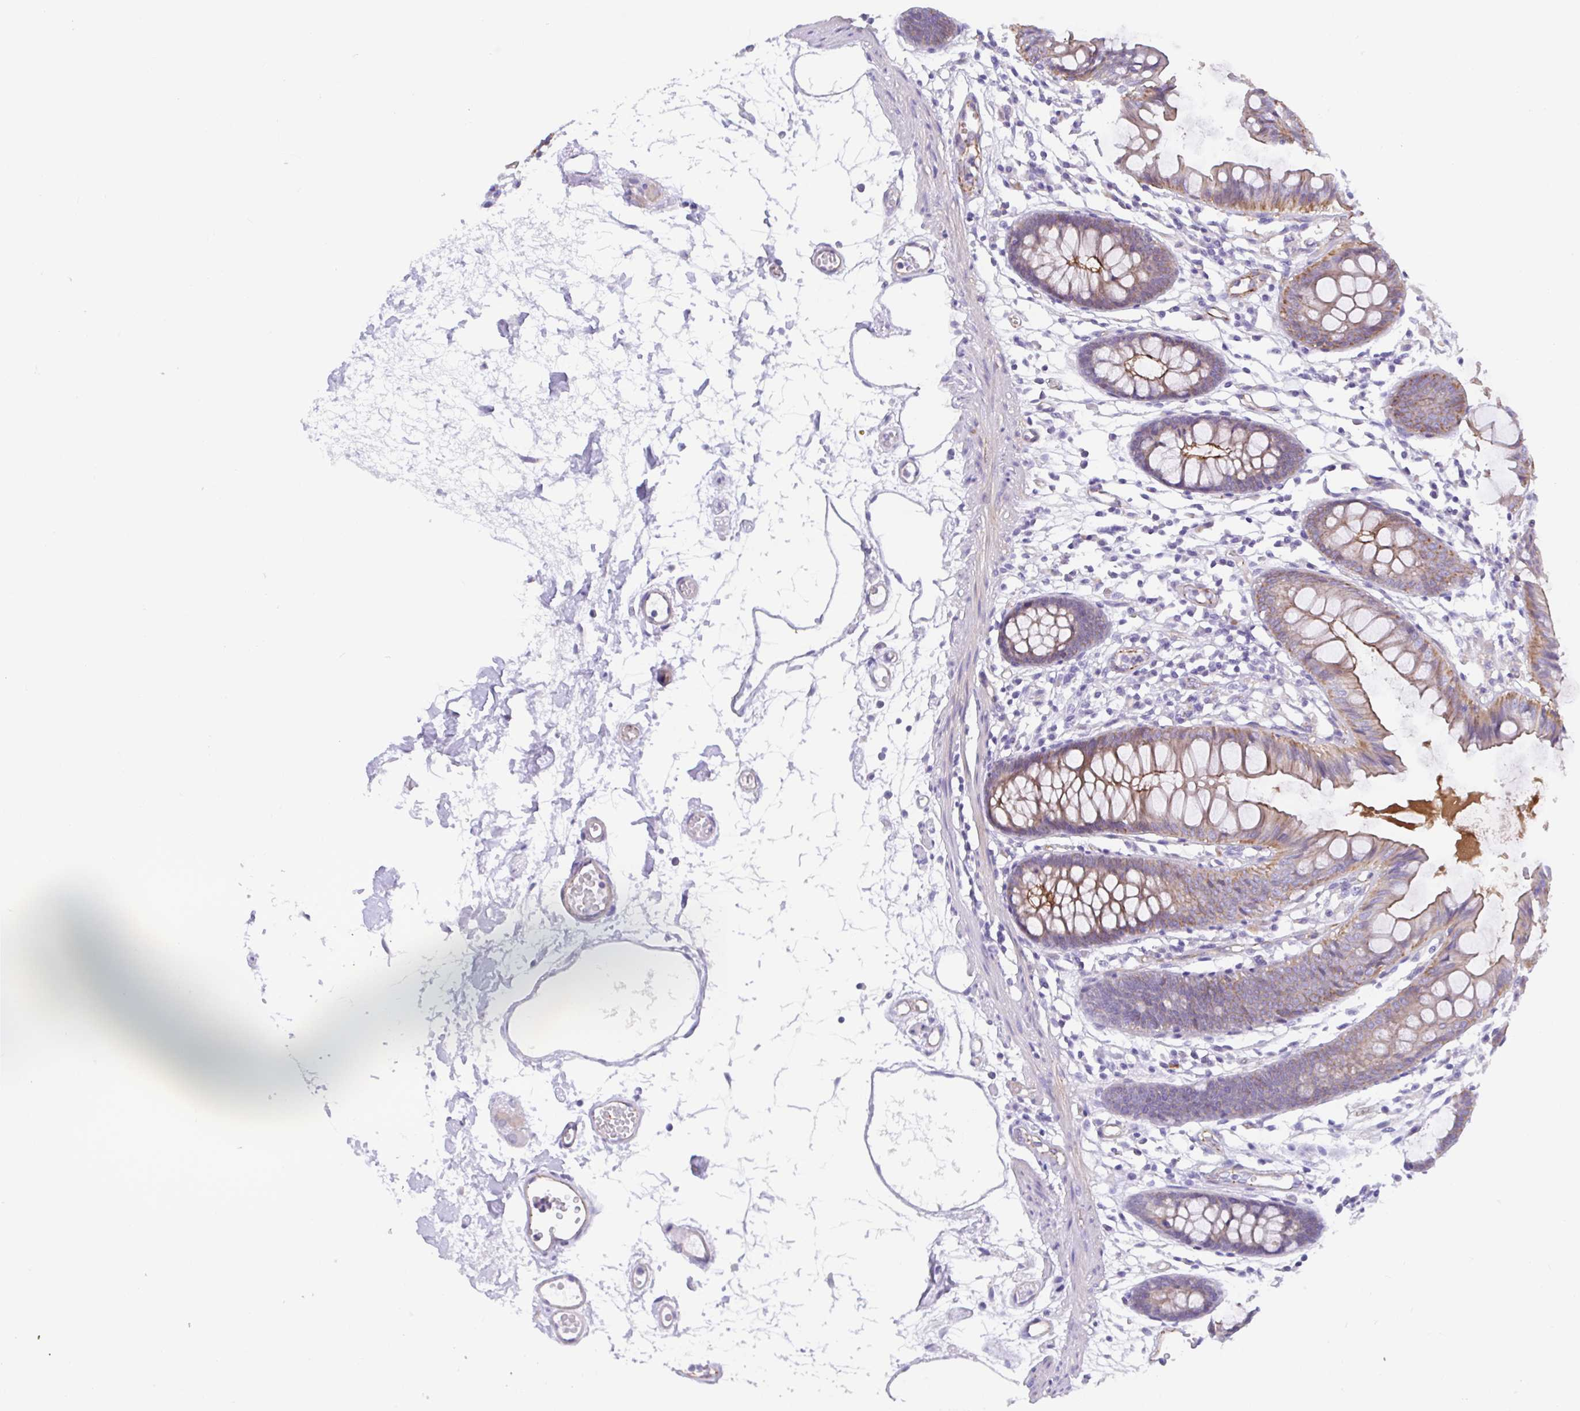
{"staining": {"intensity": "weak", "quantity": ">75%", "location": "cytoplasmic/membranous"}, "tissue": "colon", "cell_type": "Endothelial cells", "image_type": "normal", "snomed": [{"axis": "morphology", "description": "Normal tissue, NOS"}, {"axis": "topography", "description": "Colon"}], "caption": "Immunohistochemistry (IHC) (DAB) staining of normal colon reveals weak cytoplasmic/membranous protein expression in about >75% of endothelial cells. (DAB = brown stain, brightfield microscopy at high magnification).", "gene": "TRAM2", "patient": {"sex": "female", "age": 84}}